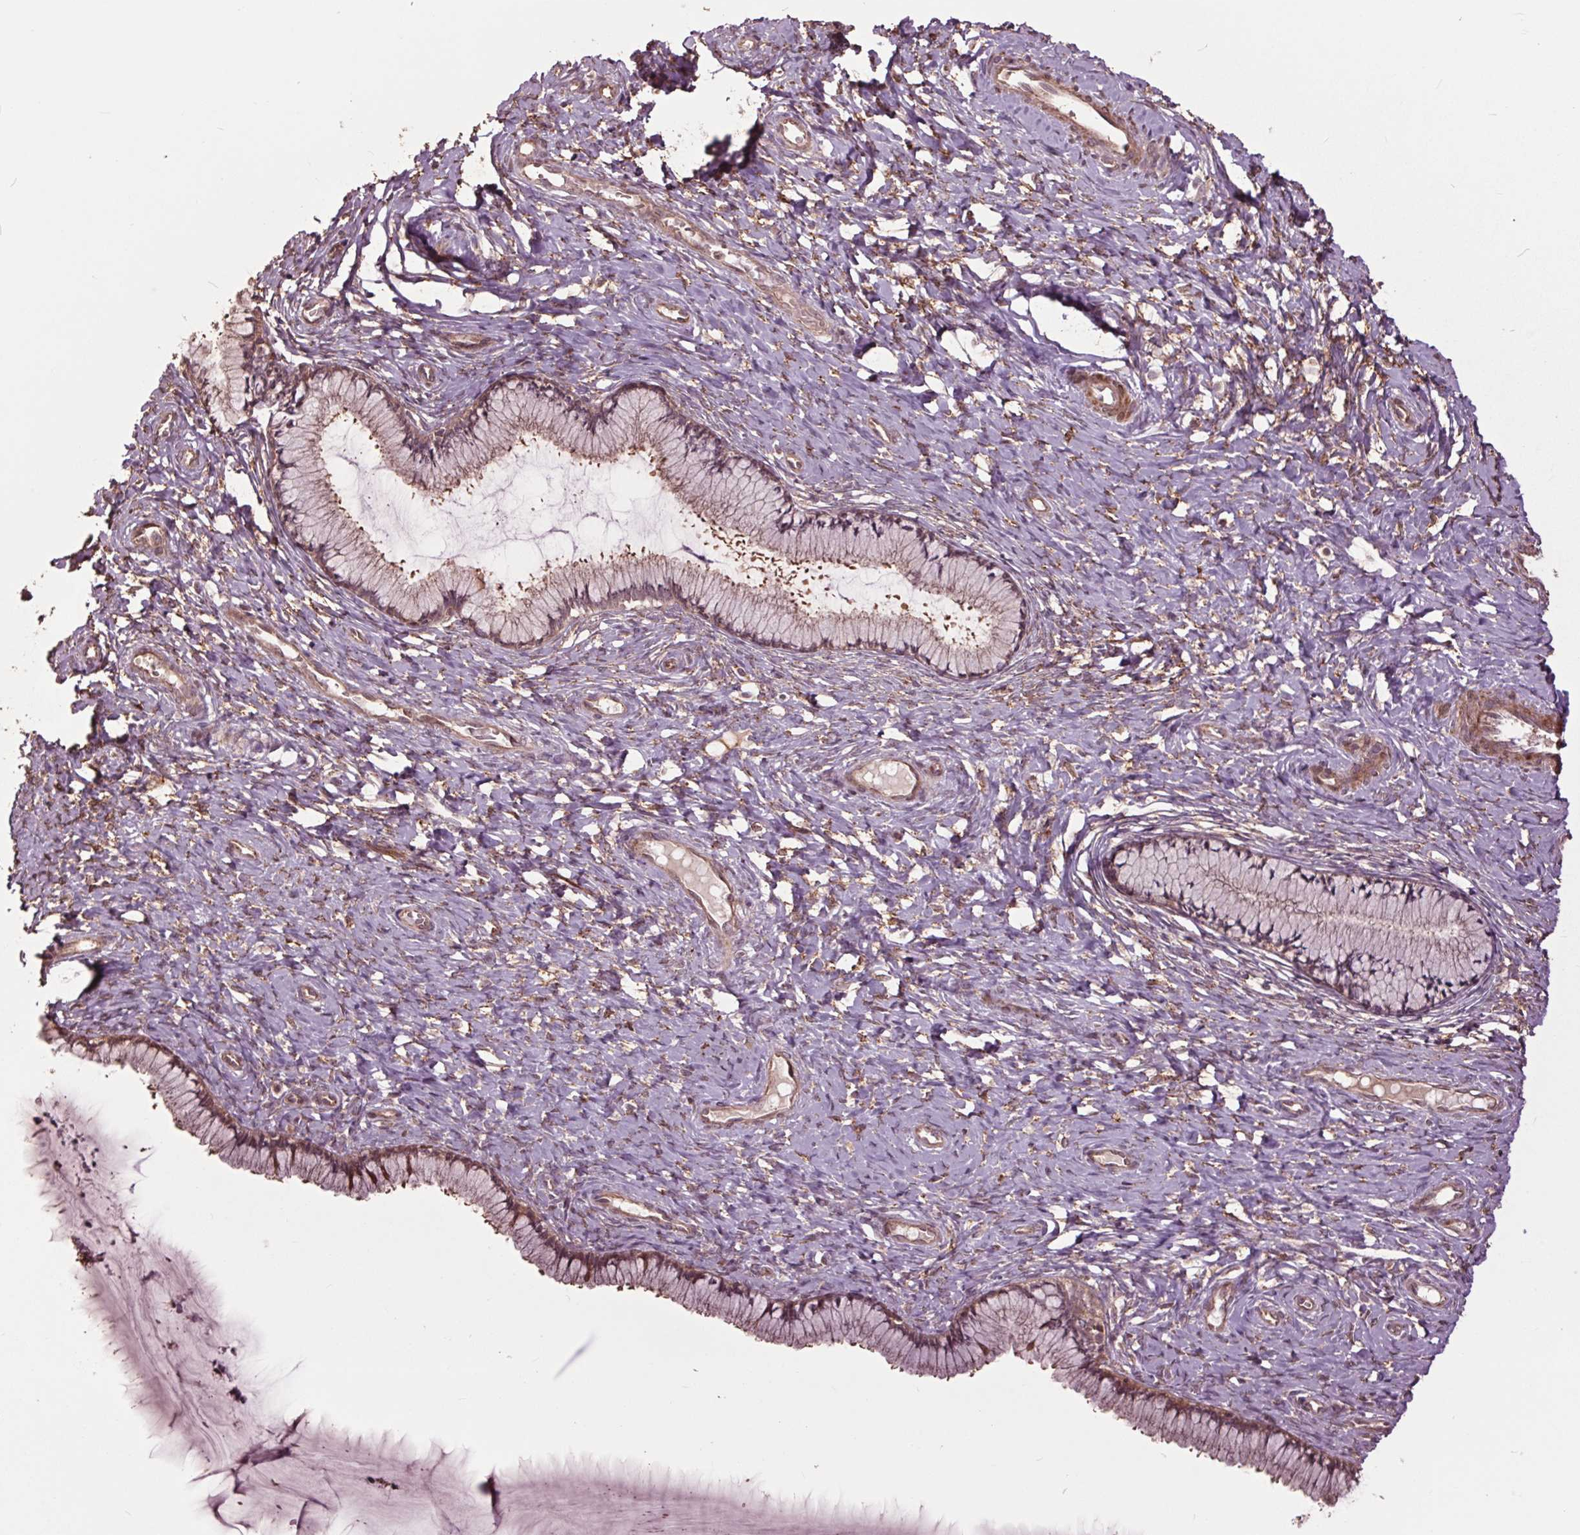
{"staining": {"intensity": "weak", "quantity": ">75%", "location": "cytoplasmic/membranous"}, "tissue": "cervix", "cell_type": "Glandular cells", "image_type": "normal", "snomed": [{"axis": "morphology", "description": "Normal tissue, NOS"}, {"axis": "topography", "description": "Cervix"}], "caption": "IHC of normal cervix shows low levels of weak cytoplasmic/membranous positivity in about >75% of glandular cells.", "gene": "CEP95", "patient": {"sex": "female", "age": 37}}